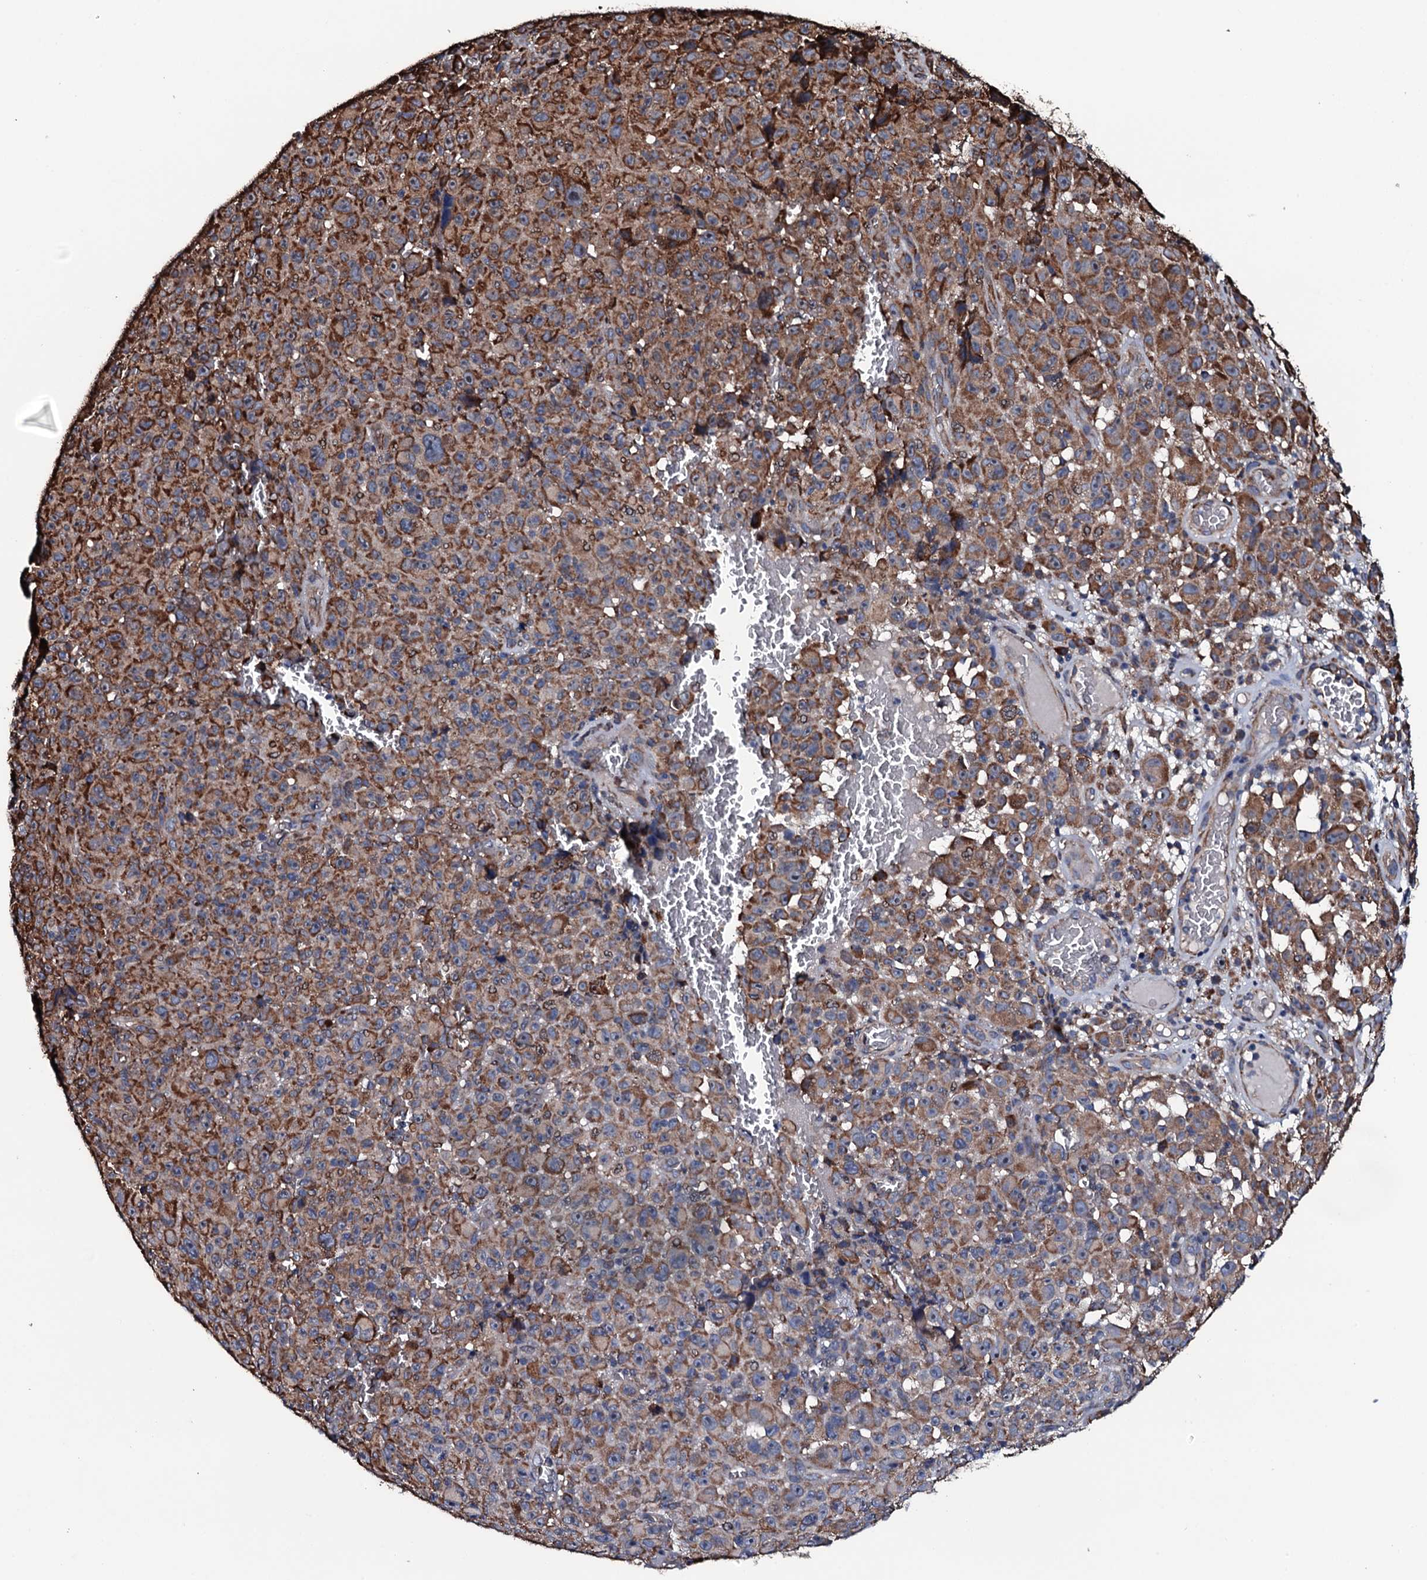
{"staining": {"intensity": "strong", "quantity": ">75%", "location": "cytoplasmic/membranous"}, "tissue": "melanoma", "cell_type": "Tumor cells", "image_type": "cancer", "snomed": [{"axis": "morphology", "description": "Malignant melanoma, NOS"}, {"axis": "topography", "description": "Skin"}], "caption": "This is an image of IHC staining of malignant melanoma, which shows strong staining in the cytoplasmic/membranous of tumor cells.", "gene": "RAB12", "patient": {"sex": "female", "age": 82}}